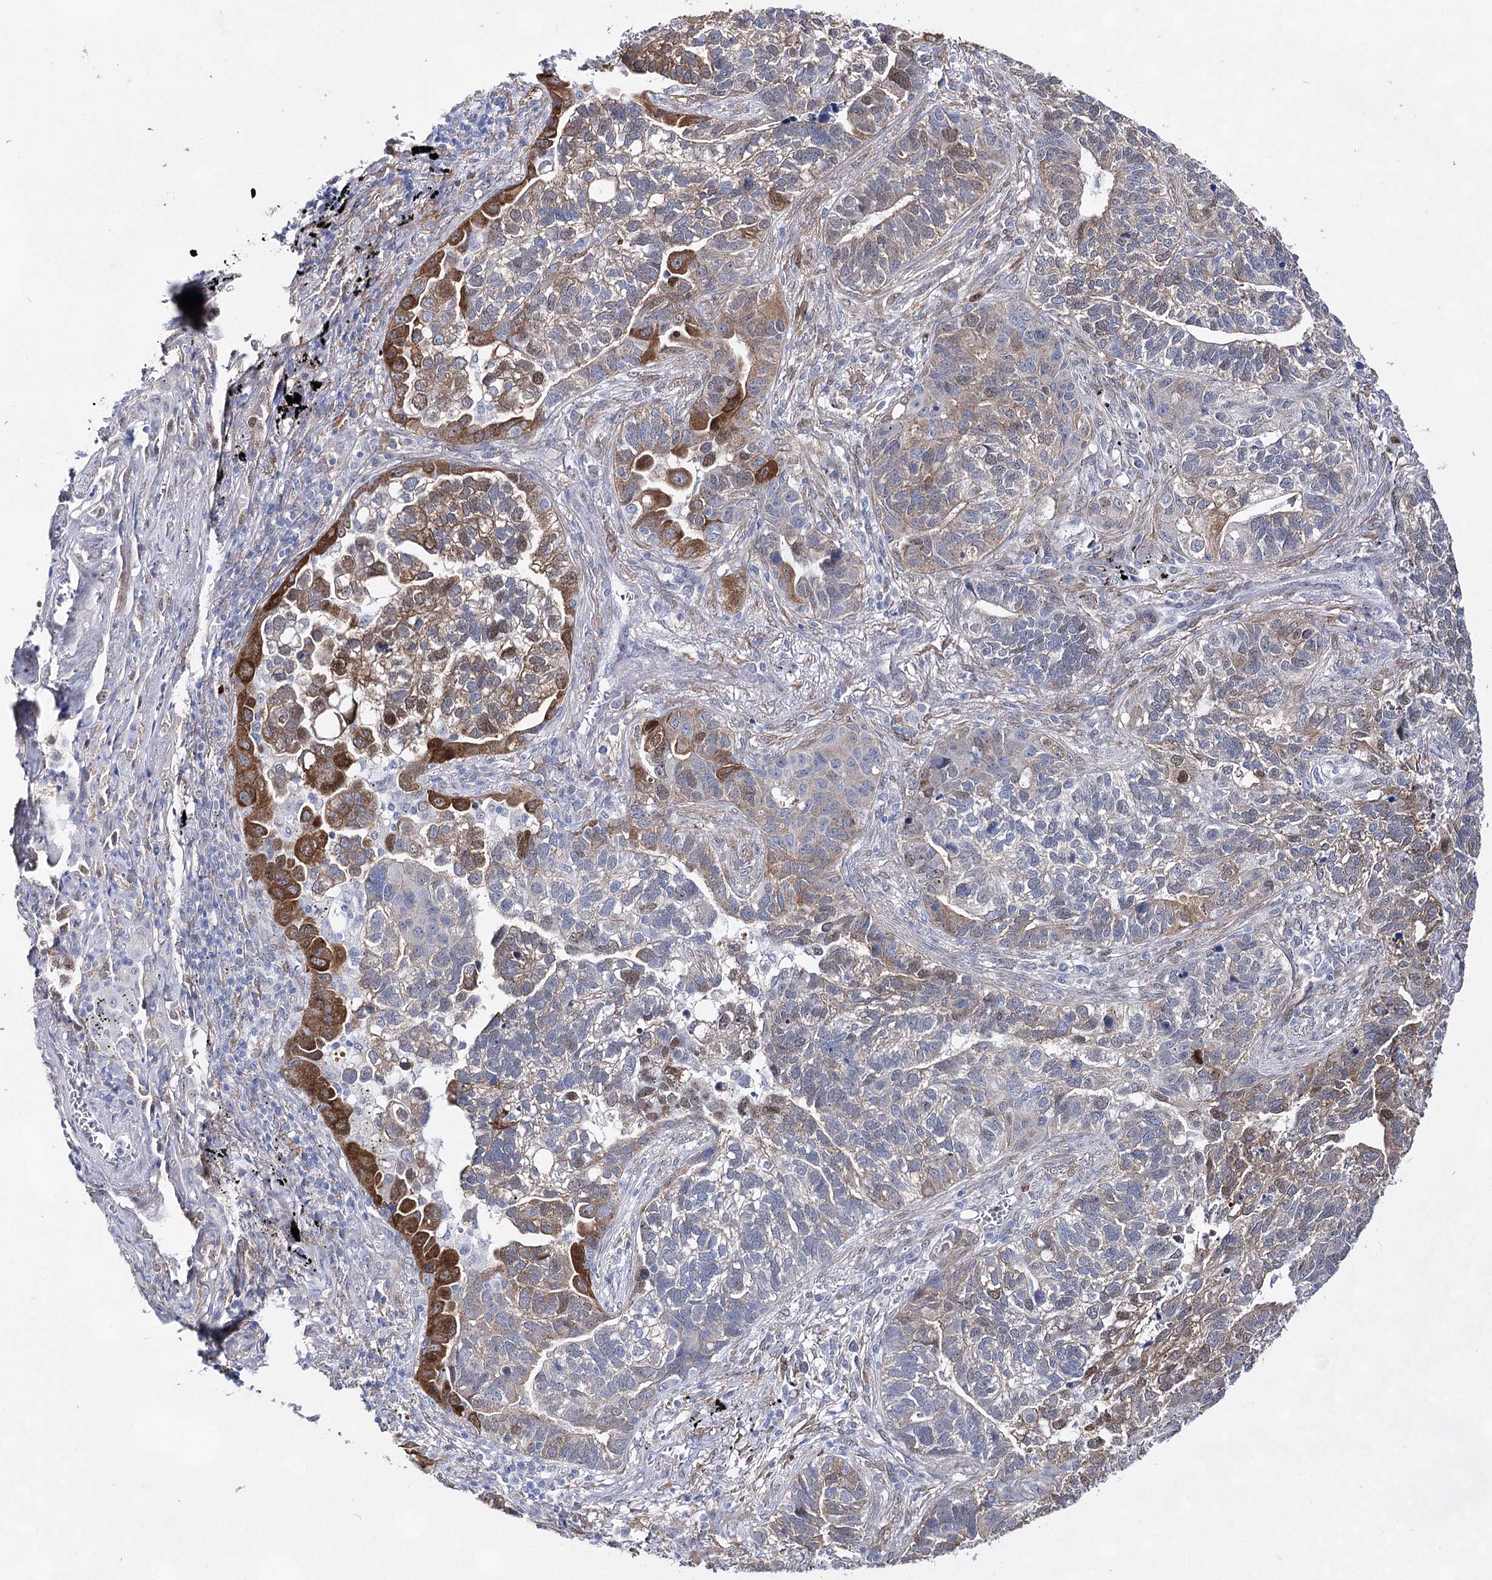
{"staining": {"intensity": "strong", "quantity": "<25%", "location": "cytoplasmic/membranous"}, "tissue": "lung cancer", "cell_type": "Tumor cells", "image_type": "cancer", "snomed": [{"axis": "morphology", "description": "Adenocarcinoma, NOS"}, {"axis": "topography", "description": "Lung"}], "caption": "This is an image of IHC staining of lung adenocarcinoma, which shows strong staining in the cytoplasmic/membranous of tumor cells.", "gene": "UGDH", "patient": {"sex": "male", "age": 67}}